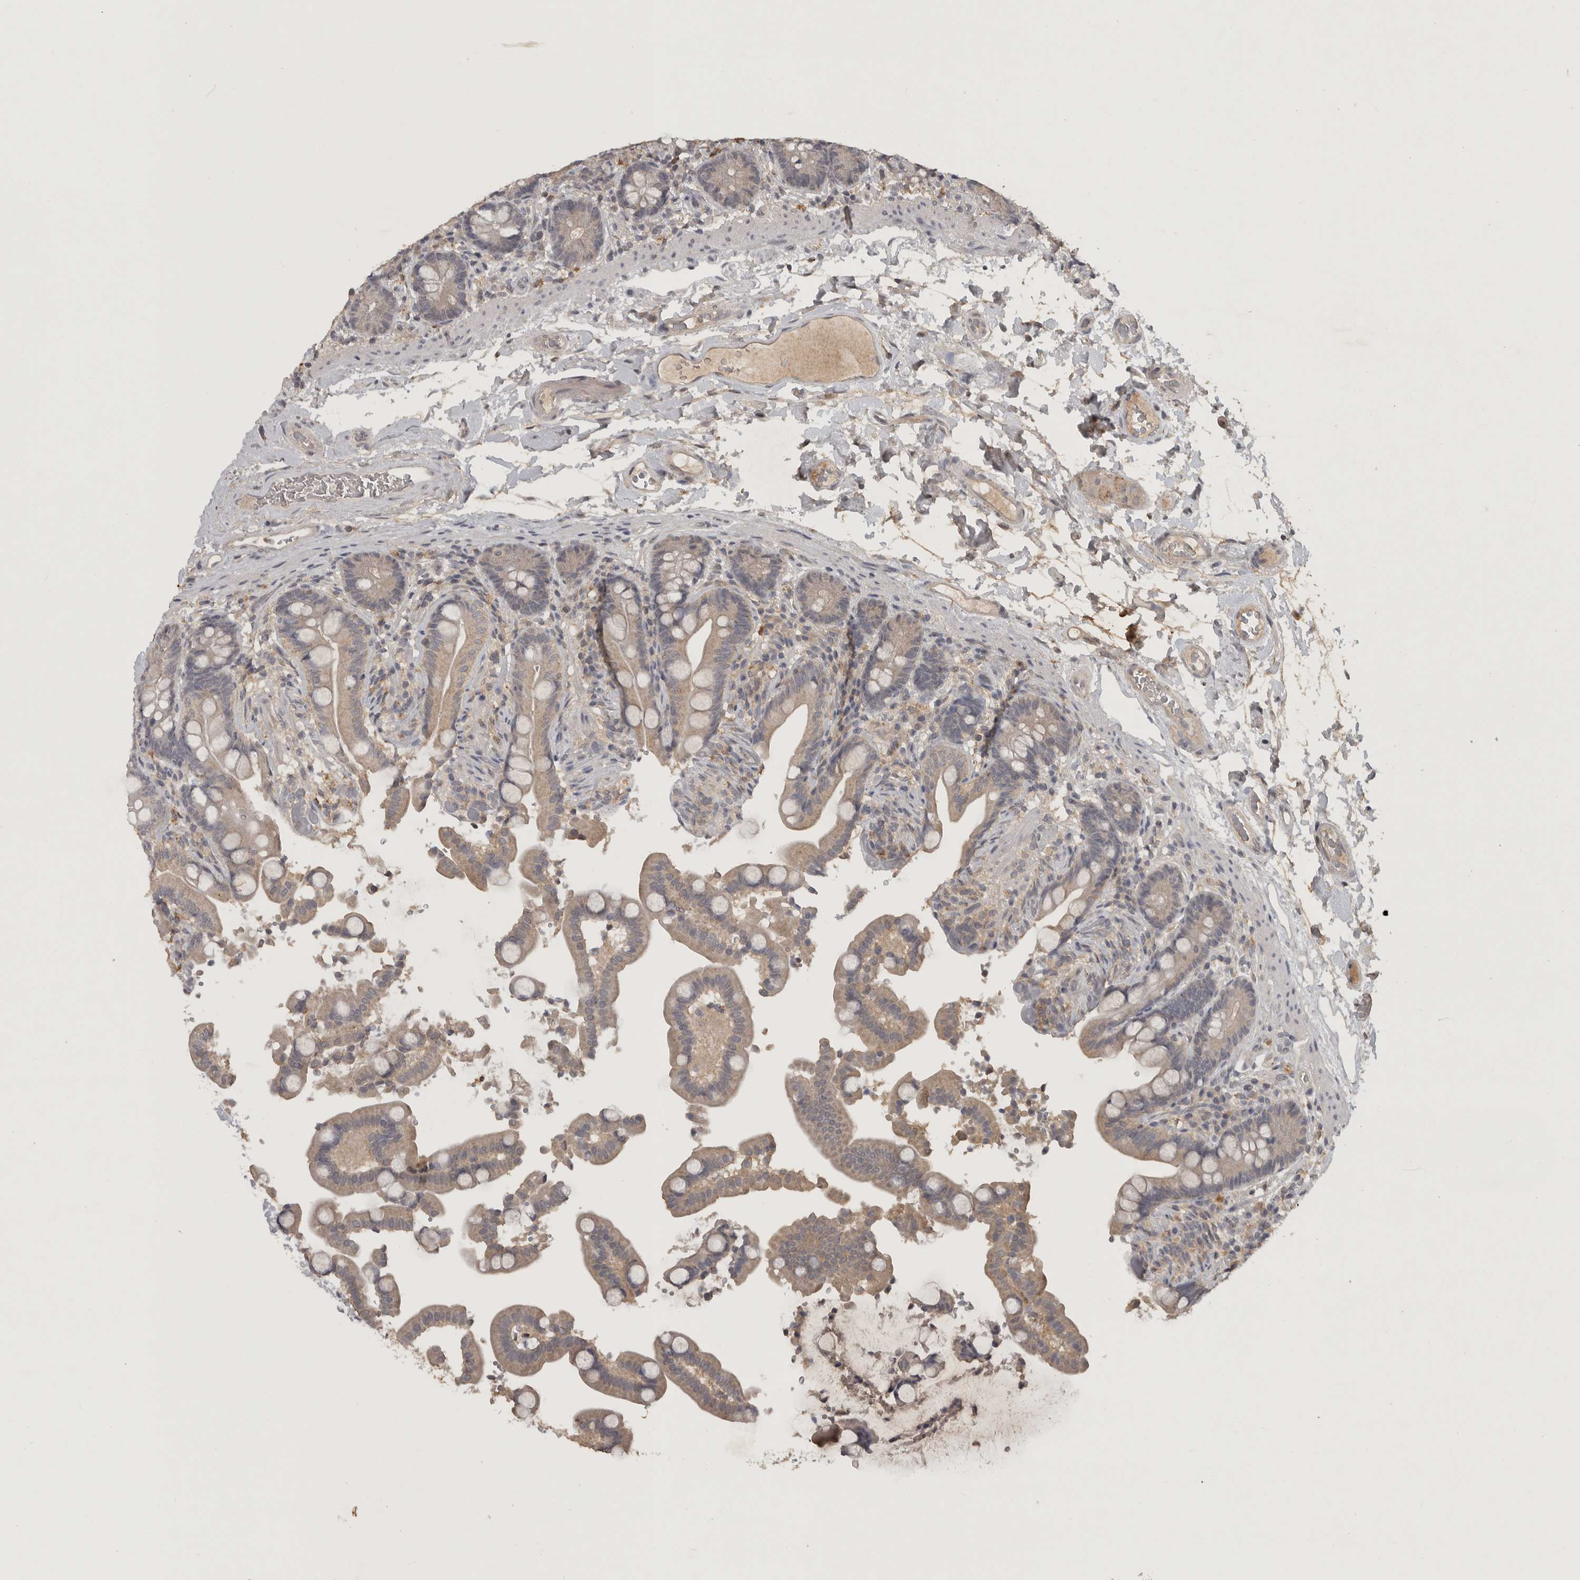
{"staining": {"intensity": "weak", "quantity": ">75%", "location": "cytoplasmic/membranous"}, "tissue": "colon", "cell_type": "Endothelial cells", "image_type": "normal", "snomed": [{"axis": "morphology", "description": "Normal tissue, NOS"}, {"axis": "topography", "description": "Smooth muscle"}, {"axis": "topography", "description": "Colon"}], "caption": "Colon stained with IHC shows weak cytoplasmic/membranous staining in about >75% of endothelial cells. (brown staining indicates protein expression, while blue staining denotes nuclei).", "gene": "ADAMTS4", "patient": {"sex": "male", "age": 73}}